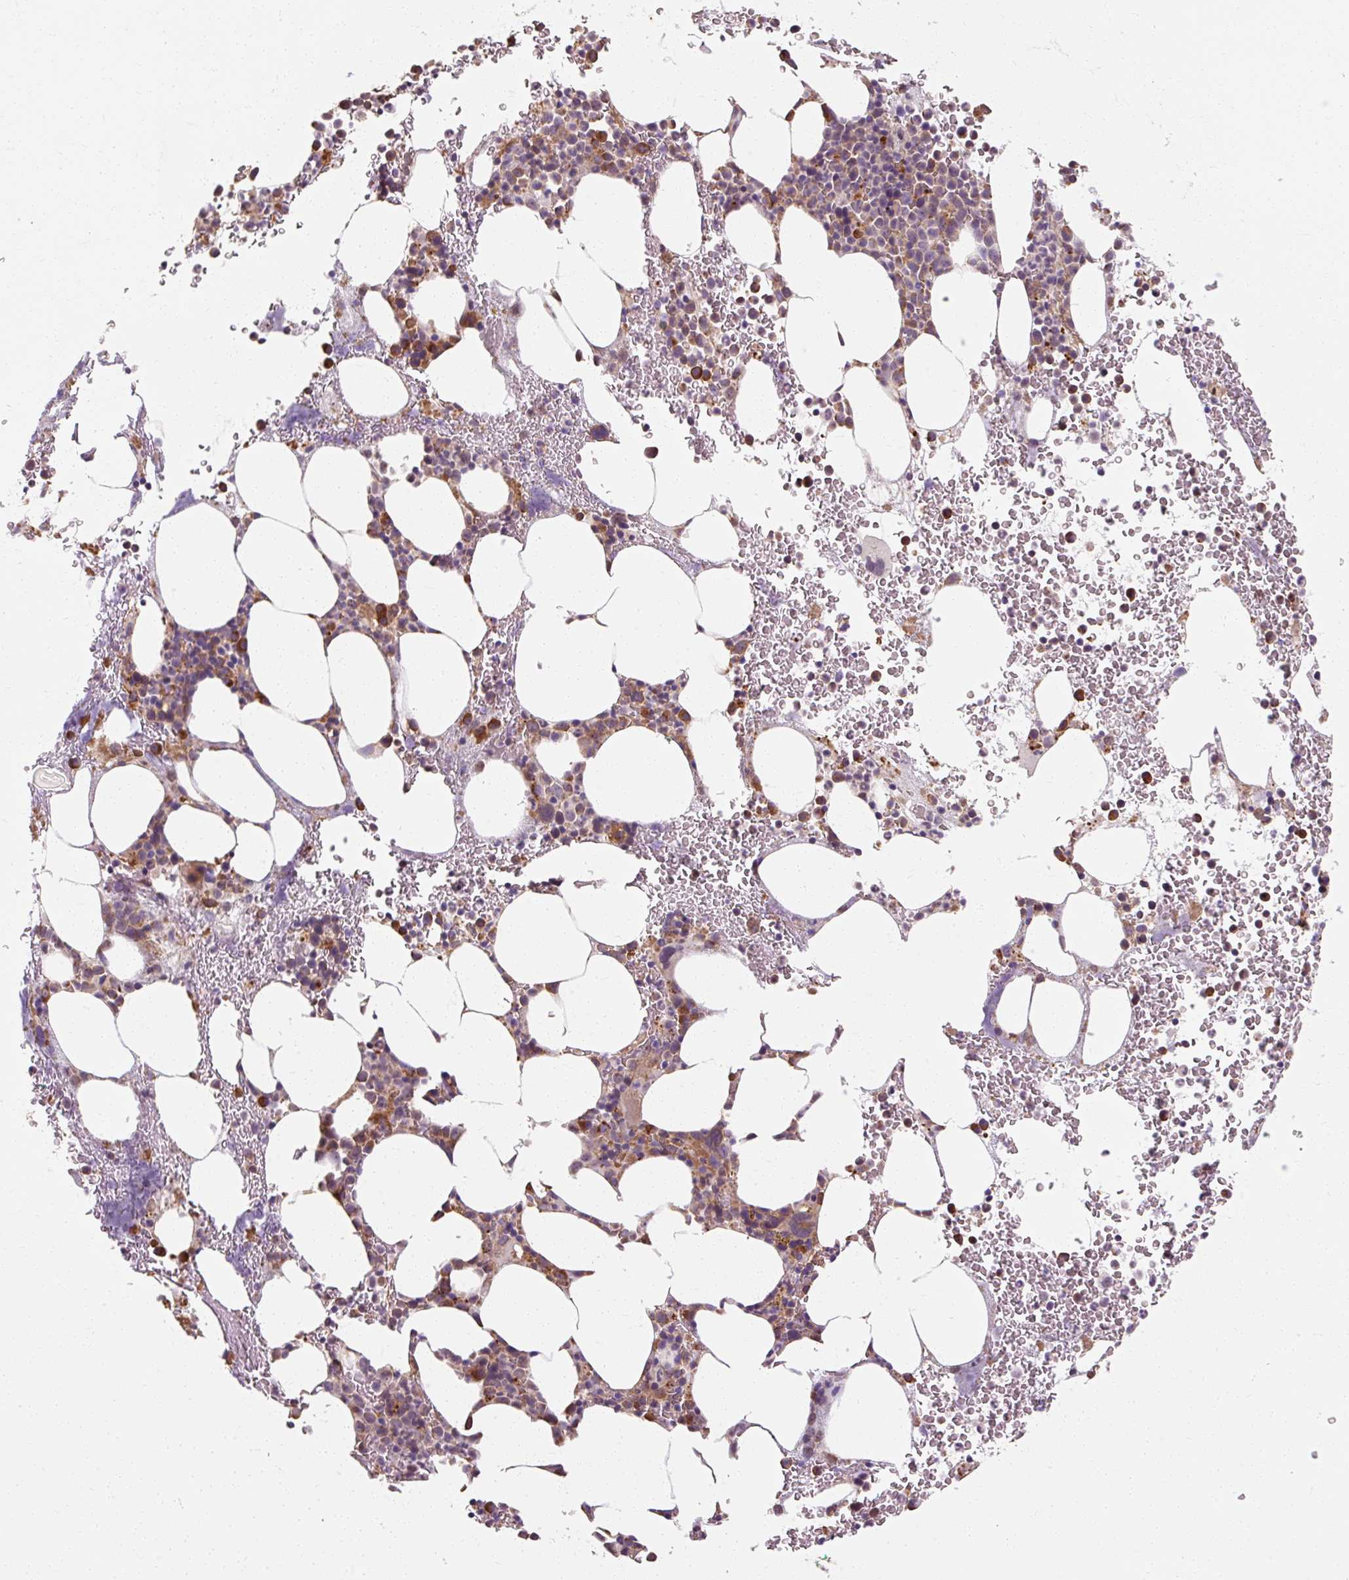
{"staining": {"intensity": "moderate", "quantity": "<25%", "location": "cytoplasmic/membranous"}, "tissue": "bone marrow", "cell_type": "Hematopoietic cells", "image_type": "normal", "snomed": [{"axis": "morphology", "description": "Normal tissue, NOS"}, {"axis": "topography", "description": "Bone marrow"}], "caption": "Immunohistochemical staining of benign bone marrow demonstrates low levels of moderate cytoplasmic/membranous staining in approximately <25% of hematopoietic cells.", "gene": "TBC1D4", "patient": {"sex": "male", "age": 62}}